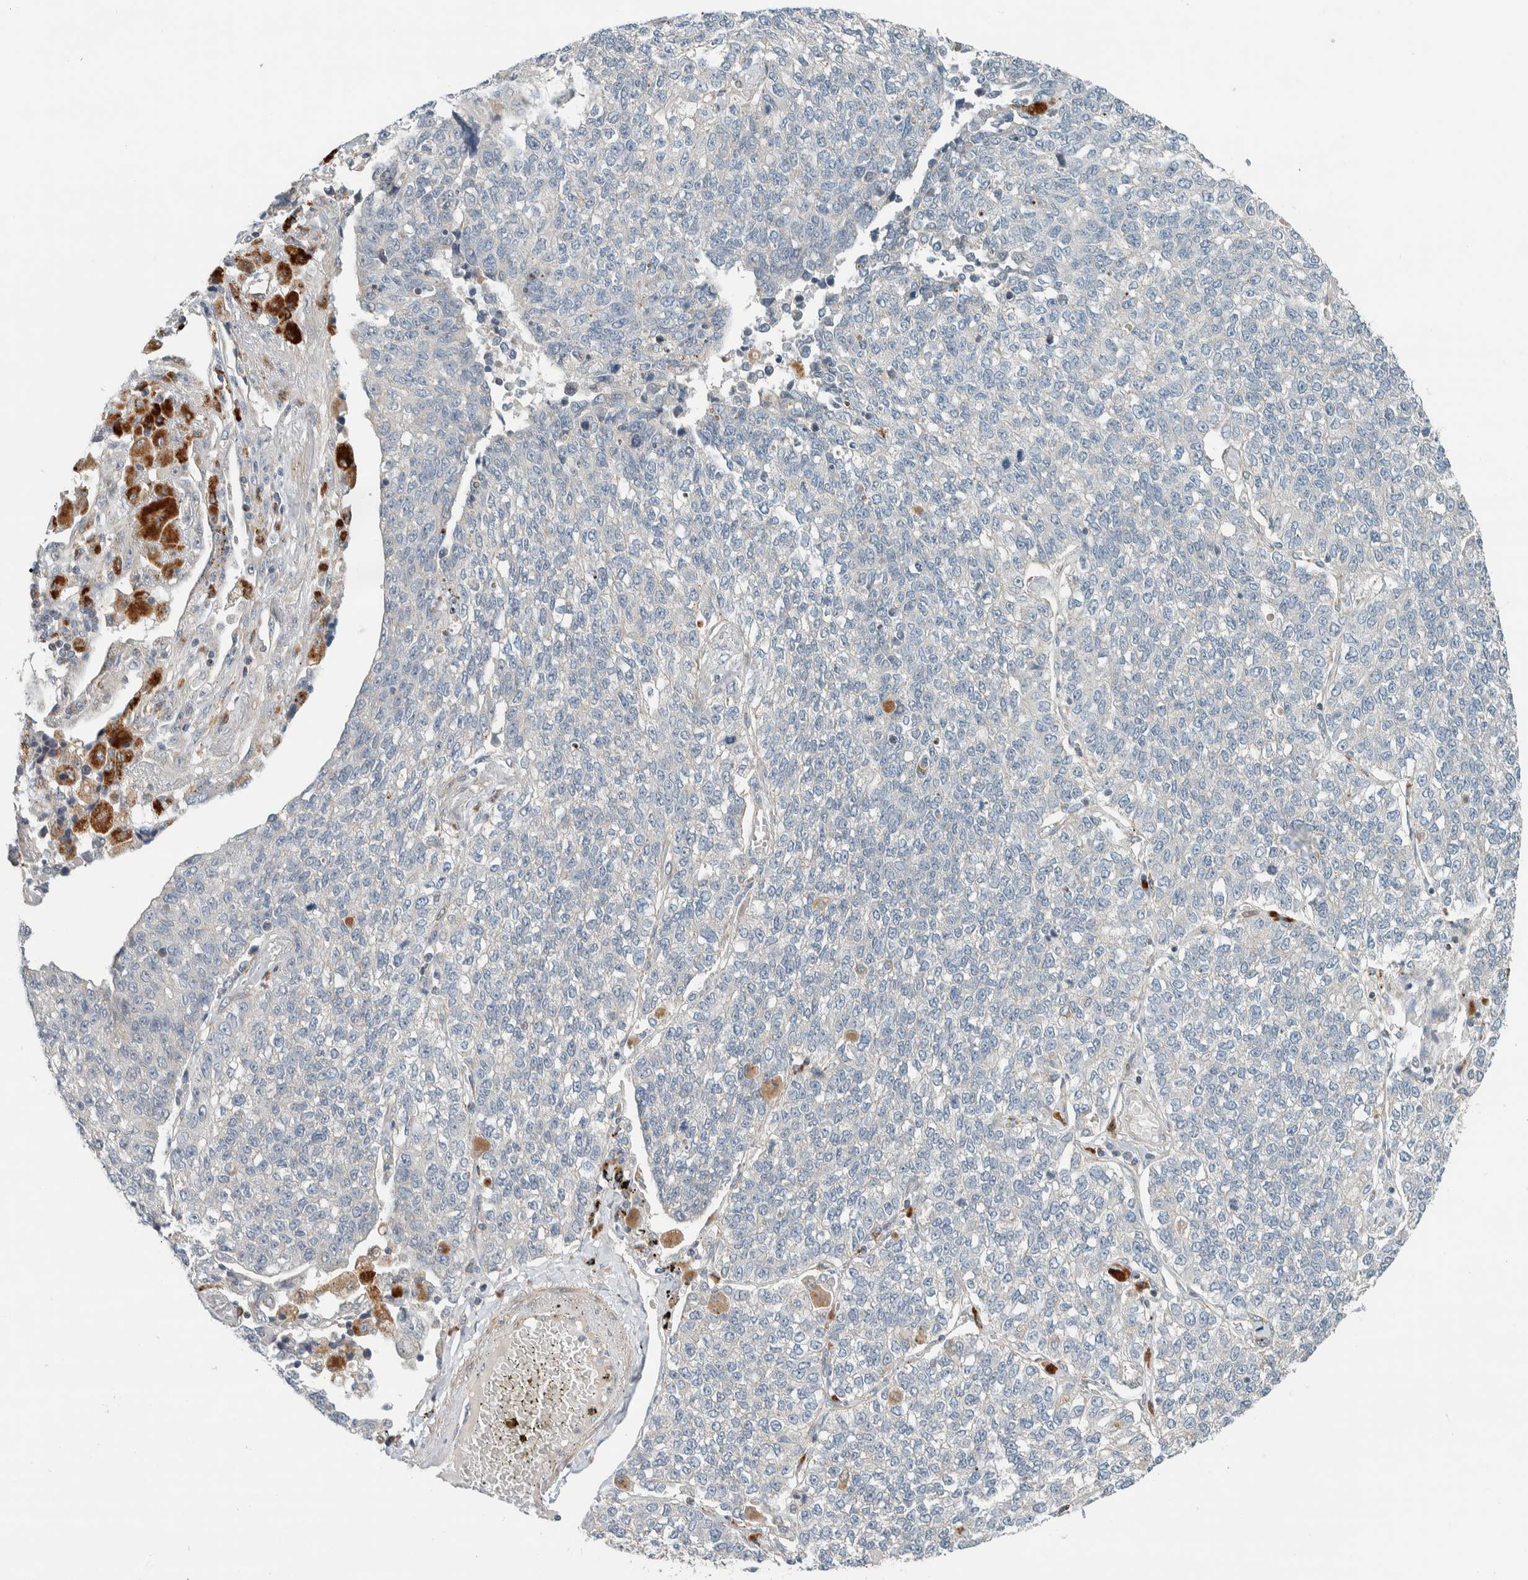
{"staining": {"intensity": "negative", "quantity": "none", "location": "none"}, "tissue": "lung cancer", "cell_type": "Tumor cells", "image_type": "cancer", "snomed": [{"axis": "morphology", "description": "Adenocarcinoma, NOS"}, {"axis": "topography", "description": "Lung"}], "caption": "A high-resolution image shows immunohistochemistry (IHC) staining of lung cancer (adenocarcinoma), which displays no significant positivity in tumor cells.", "gene": "SLFN12L", "patient": {"sex": "male", "age": 49}}